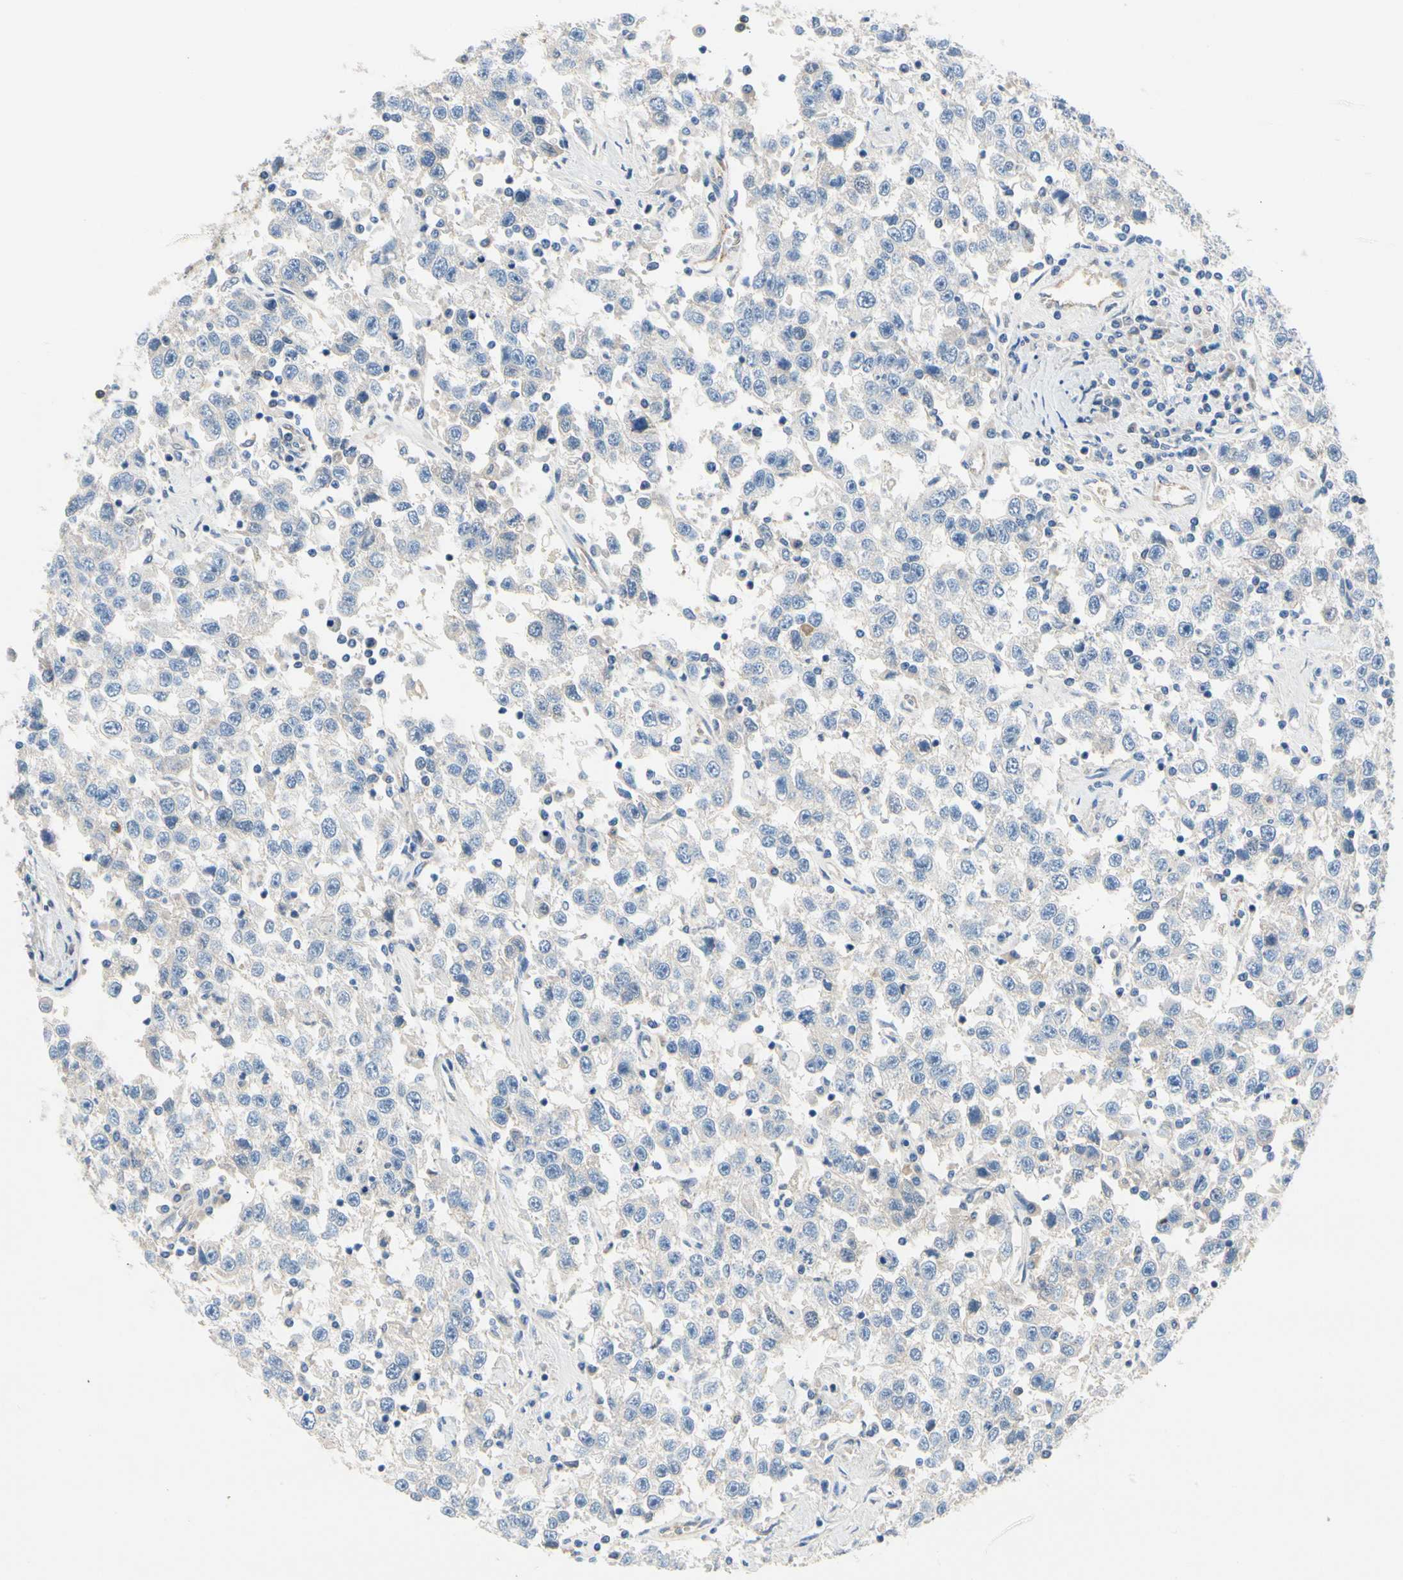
{"staining": {"intensity": "negative", "quantity": "none", "location": "none"}, "tissue": "testis cancer", "cell_type": "Tumor cells", "image_type": "cancer", "snomed": [{"axis": "morphology", "description": "Seminoma, NOS"}, {"axis": "topography", "description": "Testis"}], "caption": "This is an immunohistochemistry micrograph of testis seminoma. There is no positivity in tumor cells.", "gene": "CA14", "patient": {"sex": "male", "age": 41}}